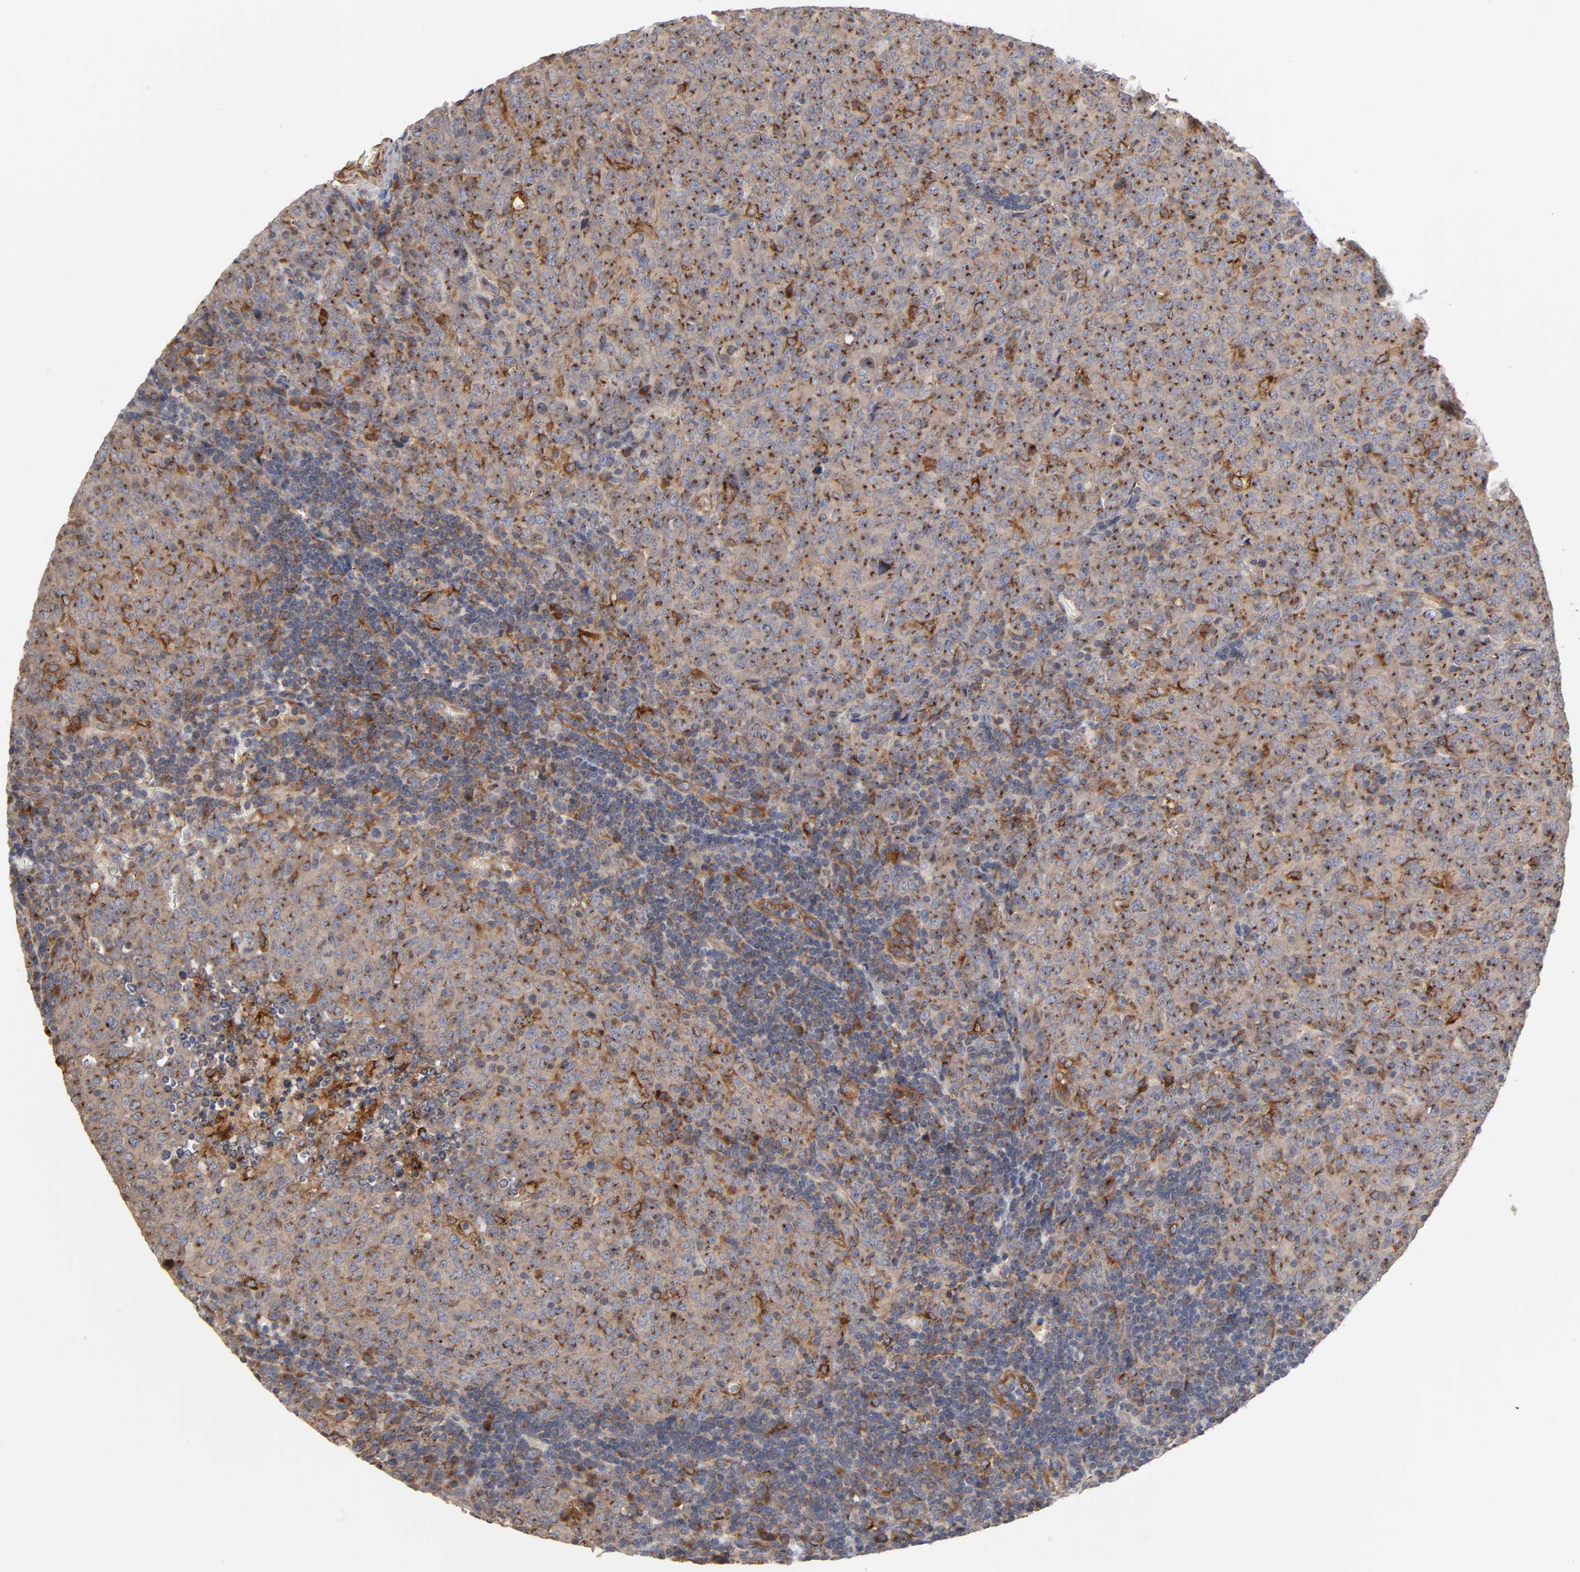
{"staining": {"intensity": "strong", "quantity": ">75%", "location": "cytoplasmic/membranous"}, "tissue": "lymphoma", "cell_type": "Tumor cells", "image_type": "cancer", "snomed": [{"axis": "morphology", "description": "Malignant lymphoma, non-Hodgkin's type, High grade"}, {"axis": "topography", "description": "Tonsil"}], "caption": "IHC image of neoplastic tissue: human lymphoma stained using IHC displays high levels of strong protein expression localized specifically in the cytoplasmic/membranous of tumor cells, appearing as a cytoplasmic/membranous brown color.", "gene": "GNPTG", "patient": {"sex": "female", "age": 36}}